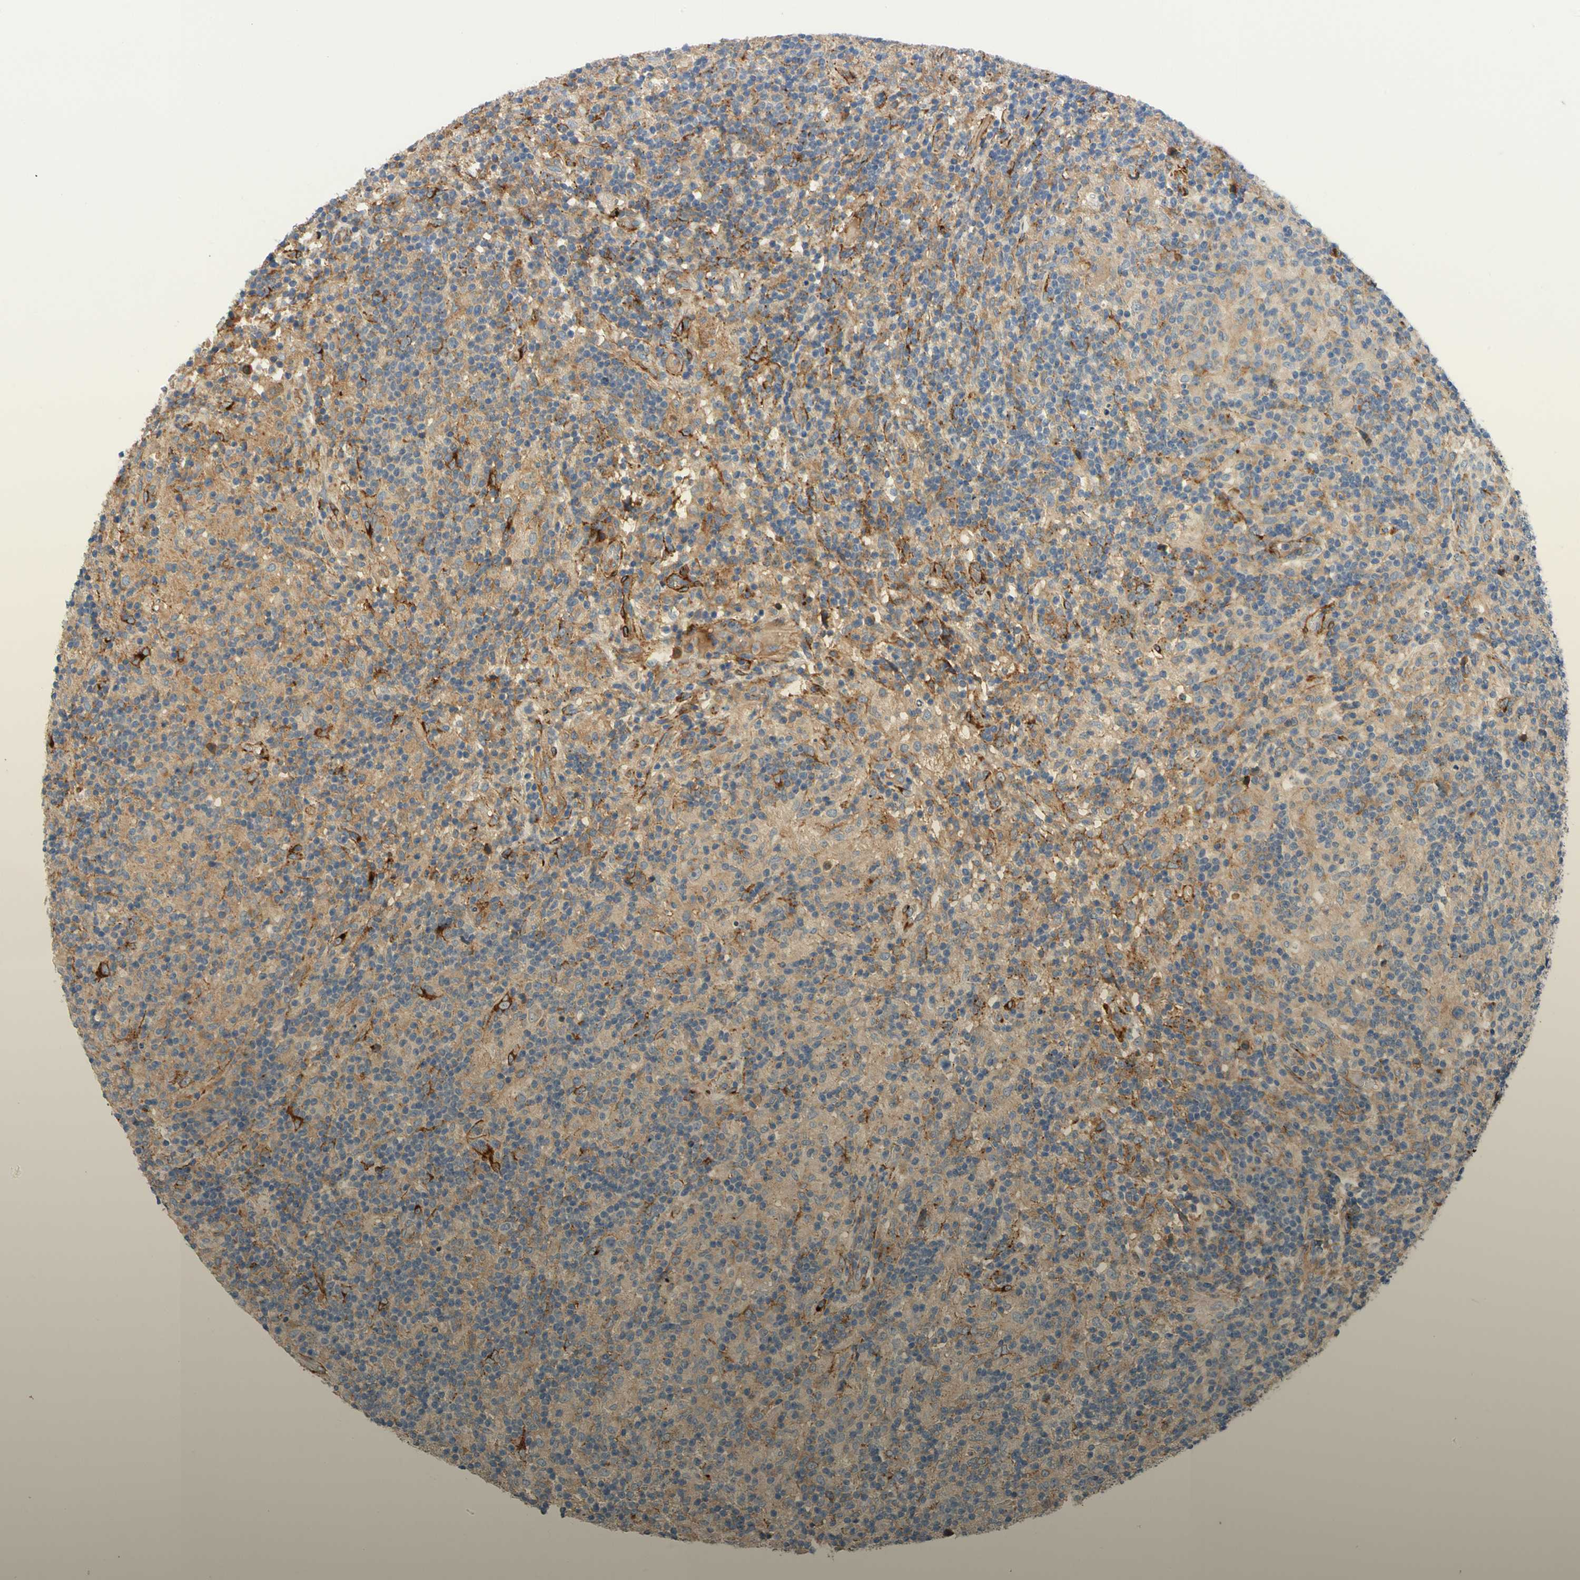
{"staining": {"intensity": "moderate", "quantity": "25%-75%", "location": "cytoplasmic/membranous"}, "tissue": "lymphoma", "cell_type": "Tumor cells", "image_type": "cancer", "snomed": [{"axis": "morphology", "description": "Hodgkin's disease, NOS"}, {"axis": "topography", "description": "Lymph node"}], "caption": "A high-resolution image shows immunohistochemistry staining of lymphoma, which demonstrates moderate cytoplasmic/membranous positivity in approximately 25%-75% of tumor cells.", "gene": "ENTREP3", "patient": {"sex": "male", "age": 70}}